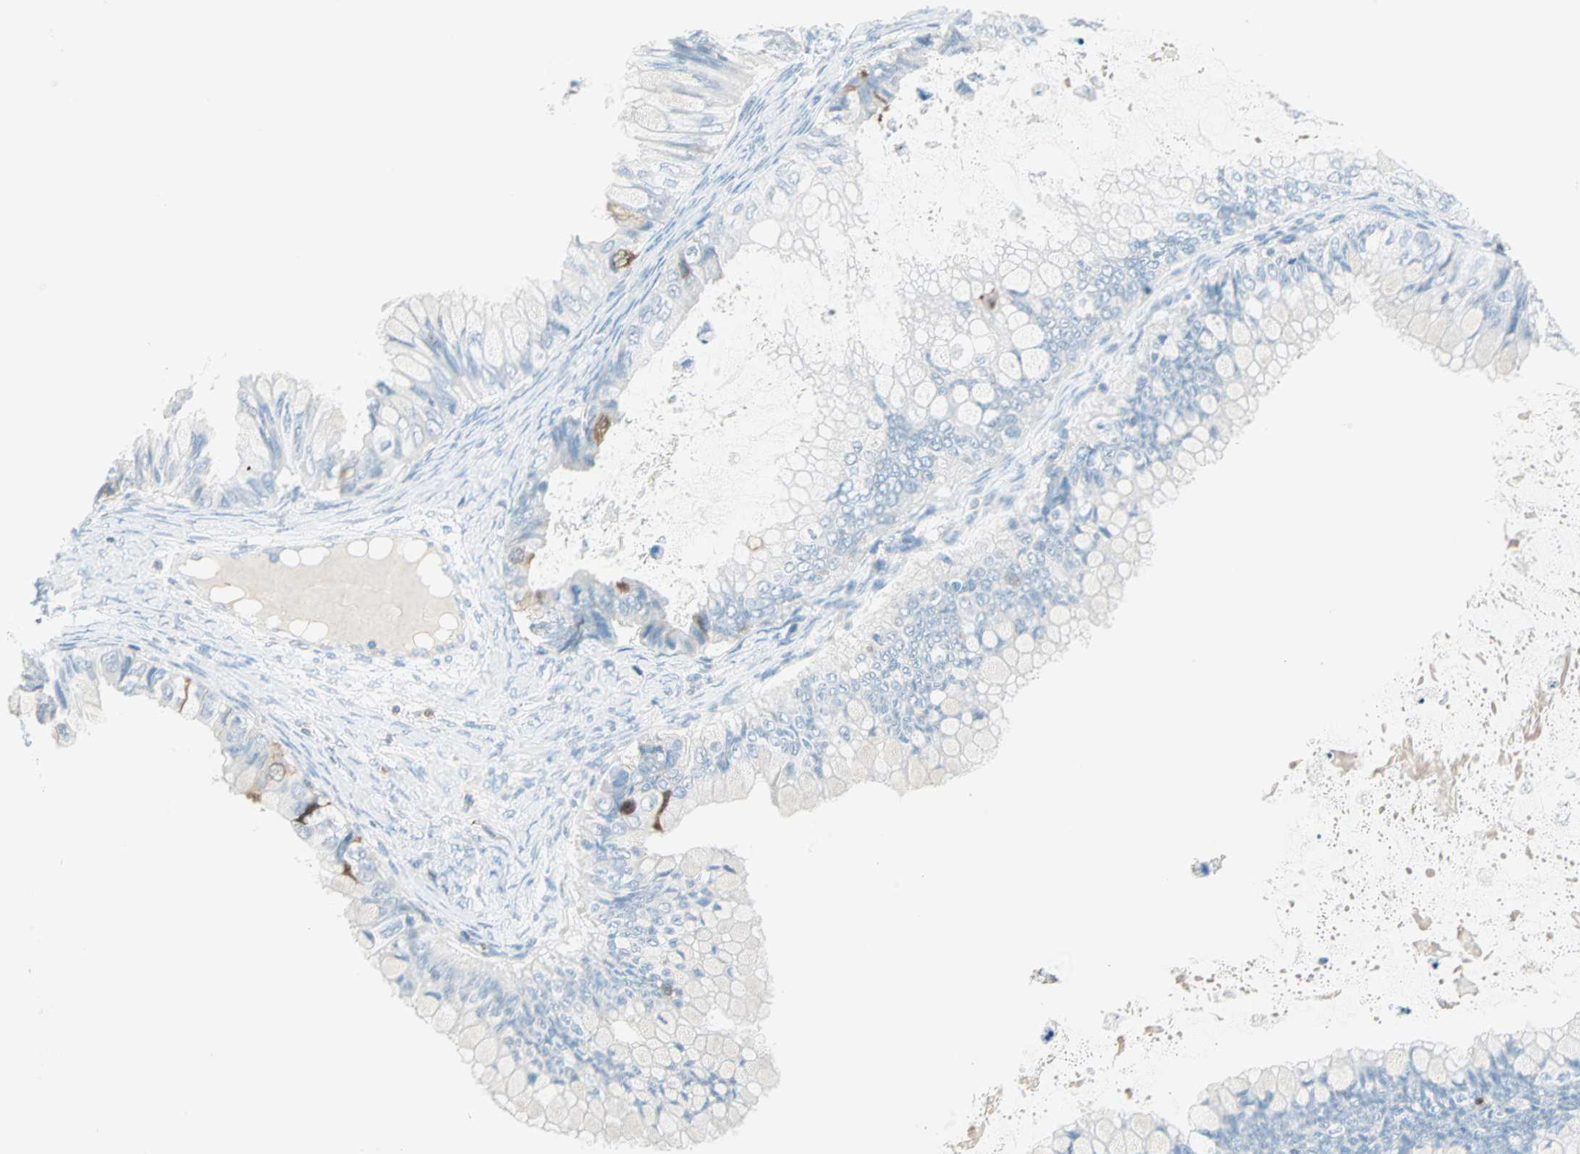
{"staining": {"intensity": "negative", "quantity": "none", "location": "none"}, "tissue": "ovarian cancer", "cell_type": "Tumor cells", "image_type": "cancer", "snomed": [{"axis": "morphology", "description": "Cystadenocarcinoma, mucinous, NOS"}, {"axis": "topography", "description": "Ovary"}], "caption": "DAB (3,3'-diaminobenzidine) immunohistochemical staining of human ovarian cancer (mucinous cystadenocarcinoma) shows no significant positivity in tumor cells.", "gene": "PTTG1", "patient": {"sex": "female", "age": 80}}